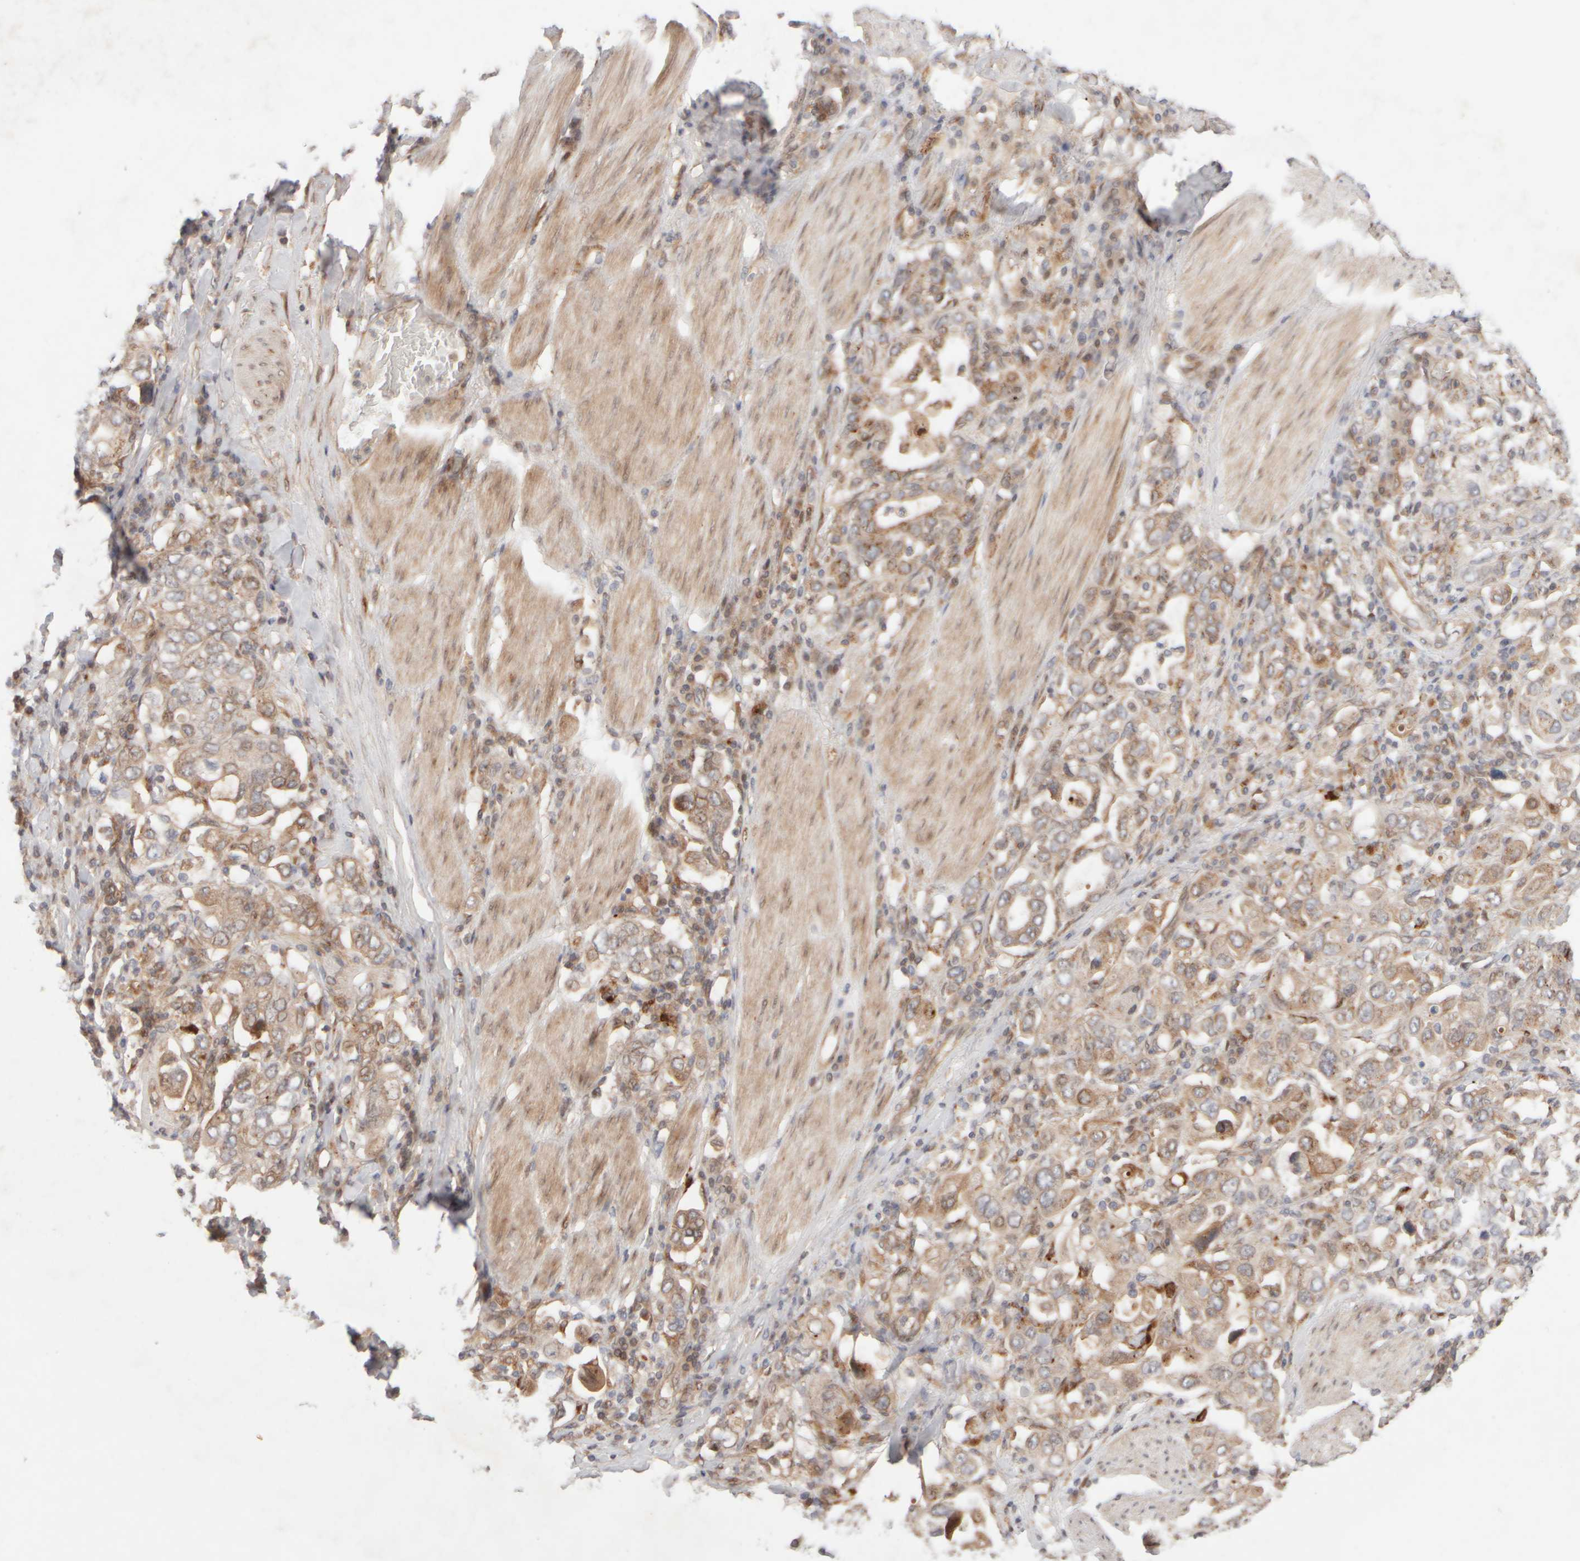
{"staining": {"intensity": "moderate", "quantity": ">75%", "location": "cytoplasmic/membranous"}, "tissue": "stomach cancer", "cell_type": "Tumor cells", "image_type": "cancer", "snomed": [{"axis": "morphology", "description": "Adenocarcinoma, NOS"}, {"axis": "topography", "description": "Stomach, upper"}], "caption": "DAB (3,3'-diaminobenzidine) immunohistochemical staining of stomach cancer (adenocarcinoma) reveals moderate cytoplasmic/membranous protein expression in approximately >75% of tumor cells.", "gene": "GCN1", "patient": {"sex": "male", "age": 62}}